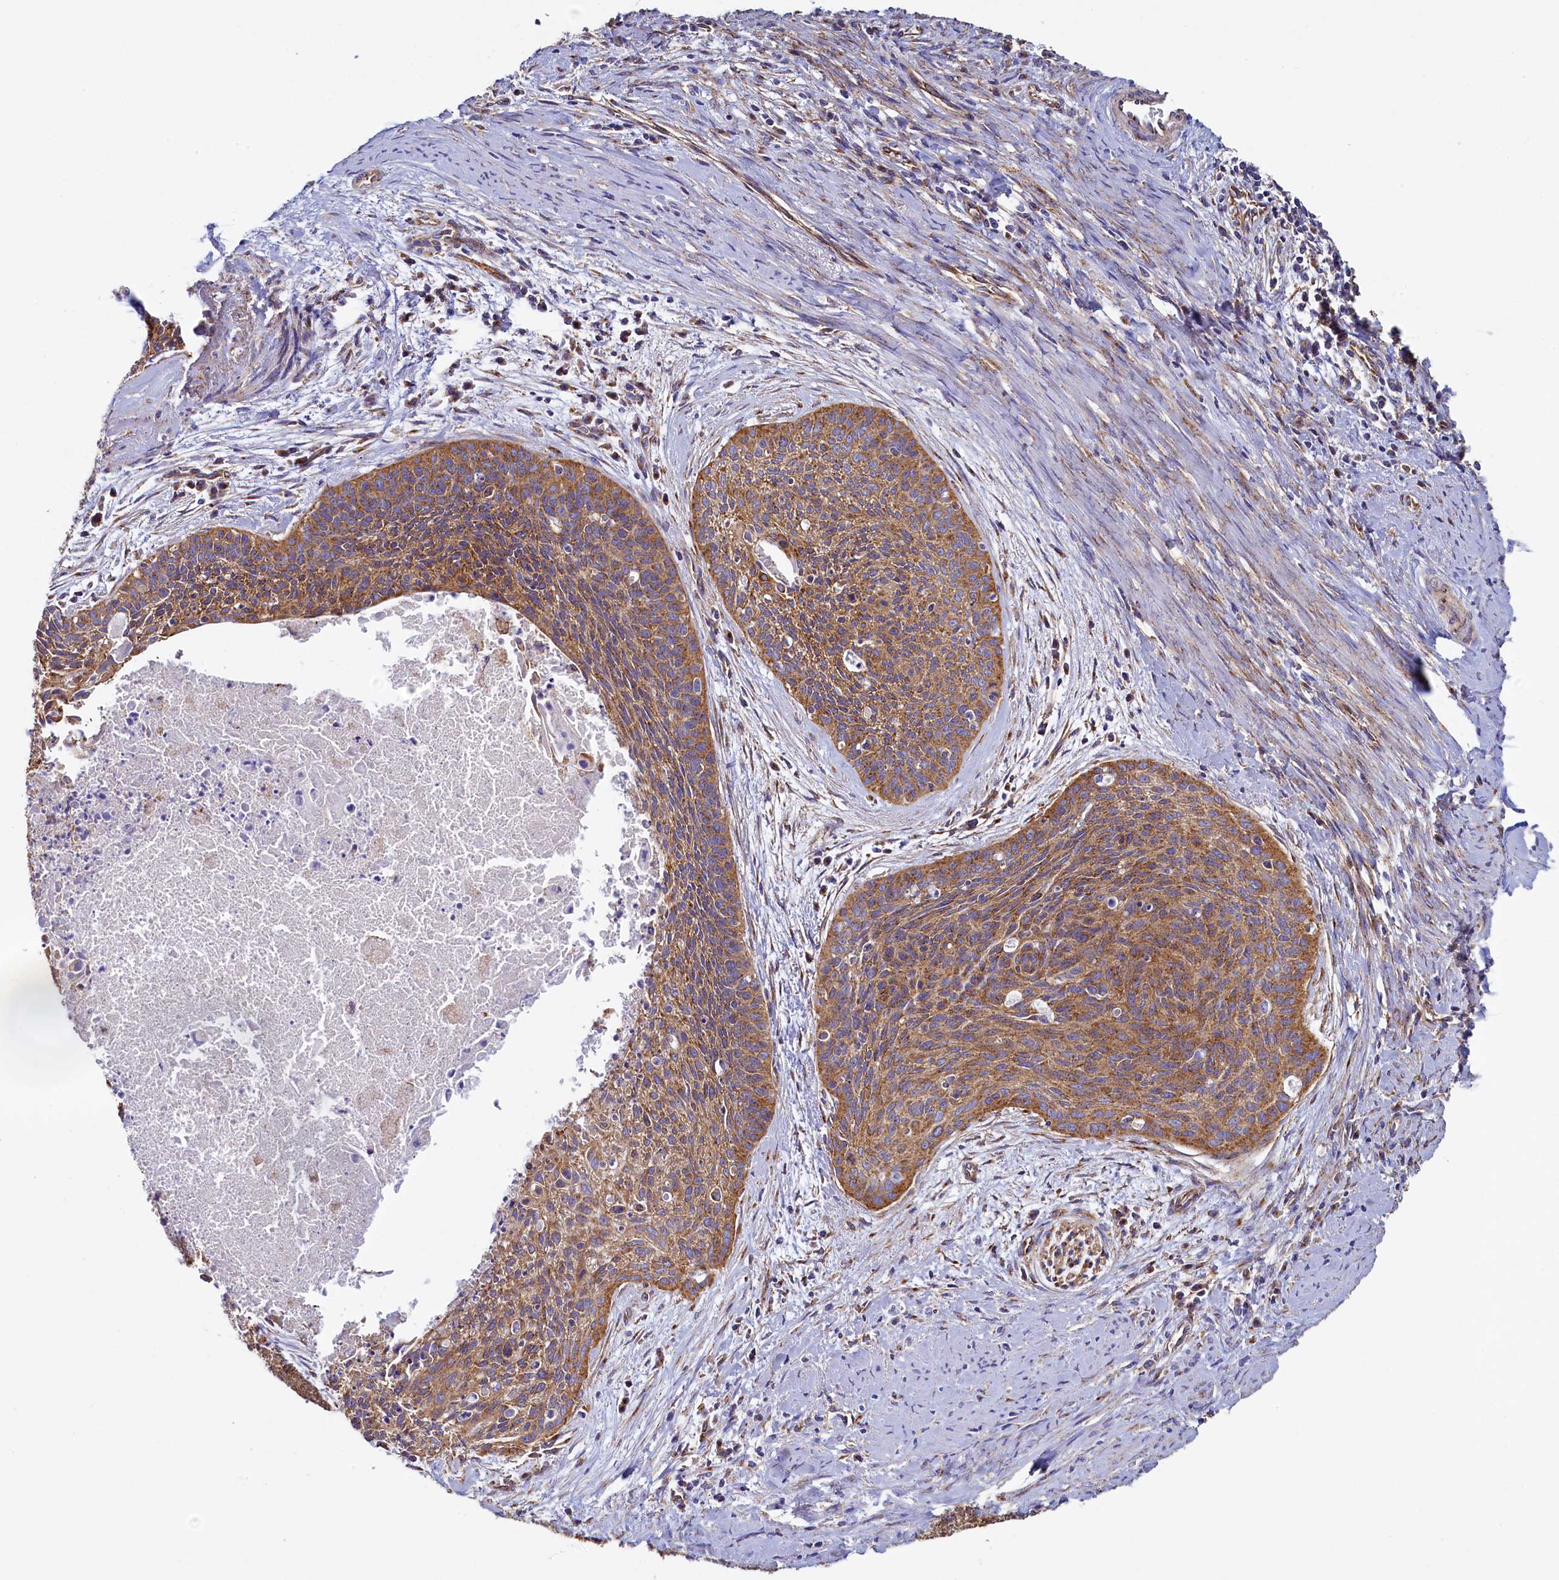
{"staining": {"intensity": "moderate", "quantity": ">75%", "location": "cytoplasmic/membranous"}, "tissue": "cervical cancer", "cell_type": "Tumor cells", "image_type": "cancer", "snomed": [{"axis": "morphology", "description": "Squamous cell carcinoma, NOS"}, {"axis": "topography", "description": "Cervix"}], "caption": "The image exhibits immunohistochemical staining of cervical cancer. There is moderate cytoplasmic/membranous staining is seen in about >75% of tumor cells.", "gene": "GPR21", "patient": {"sex": "female", "age": 55}}